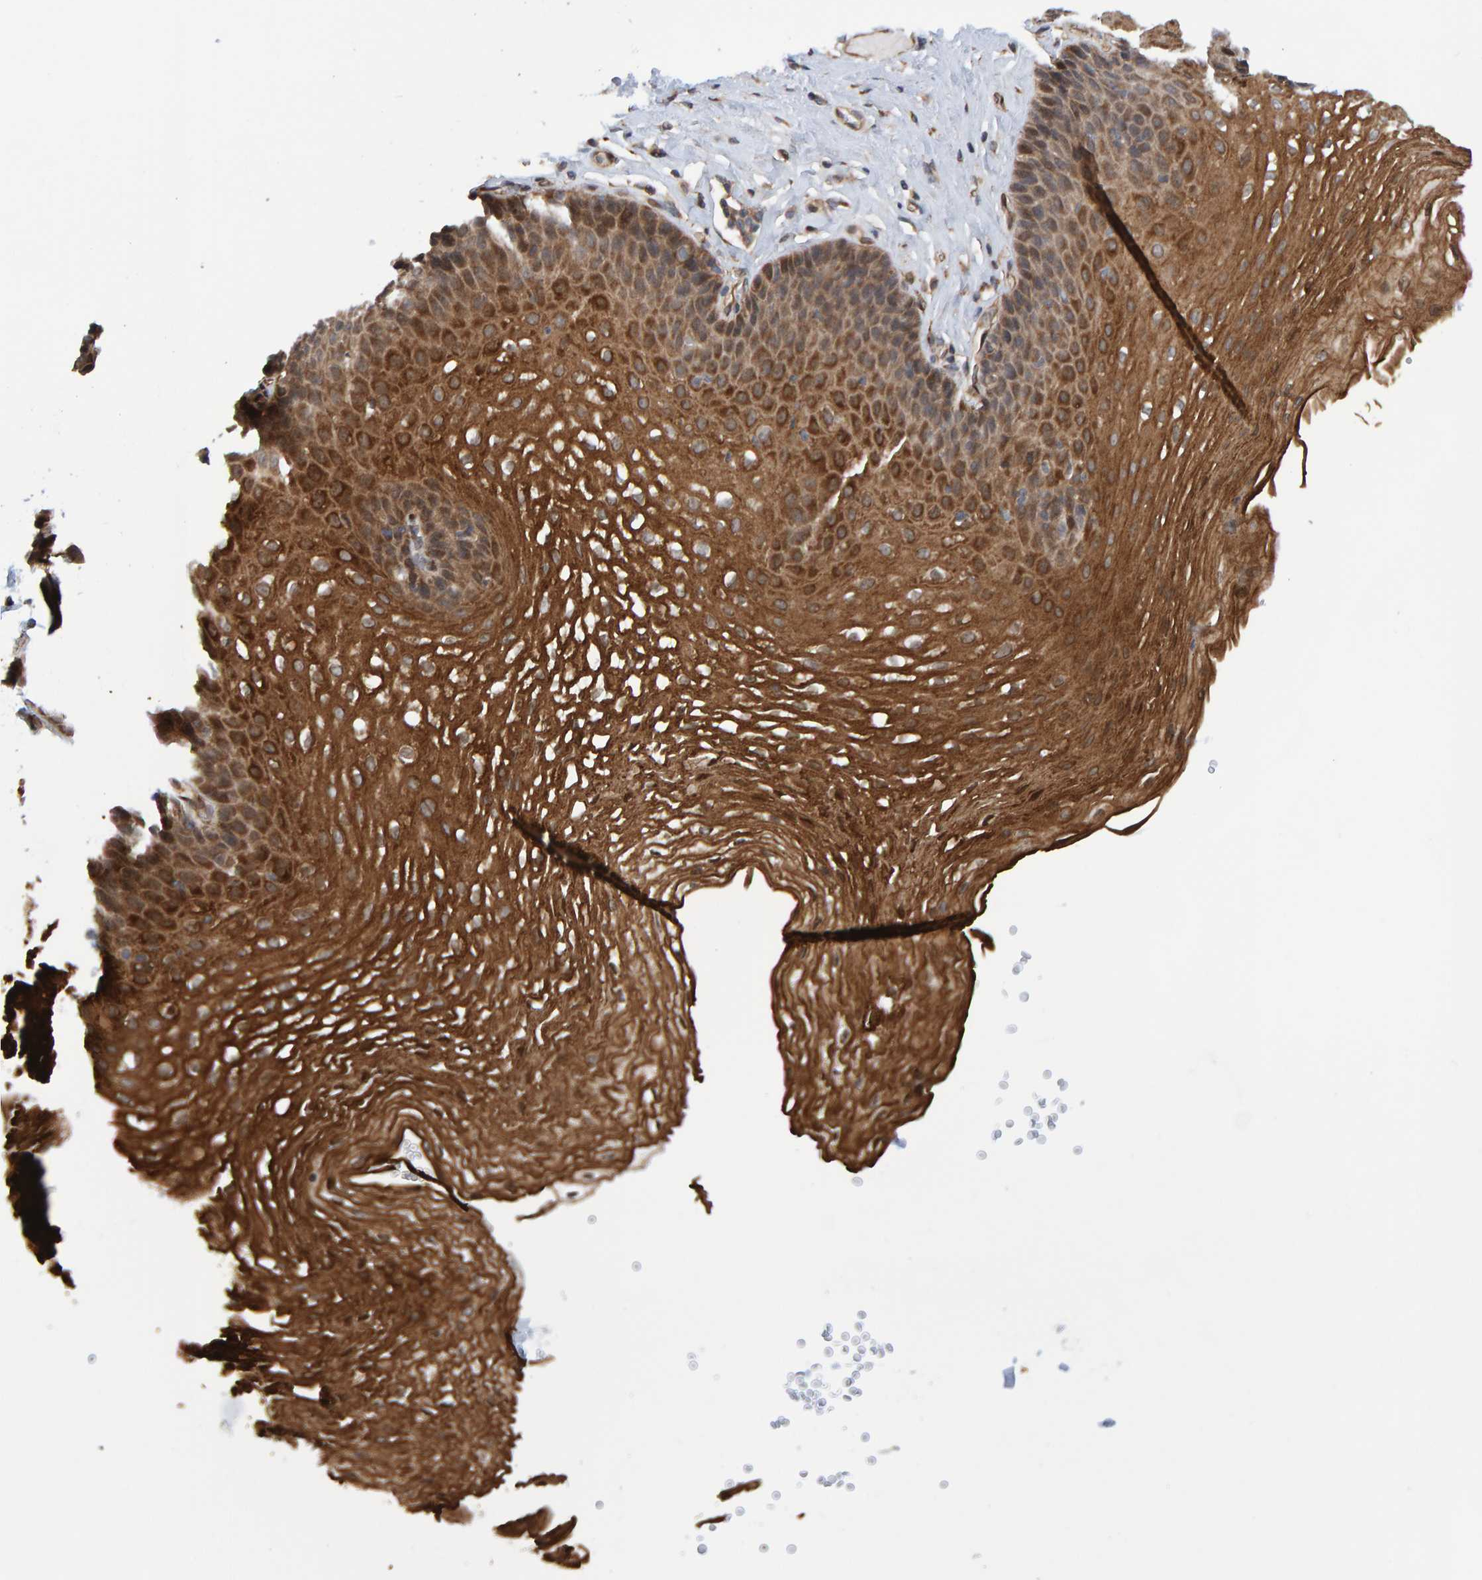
{"staining": {"intensity": "strong", "quantity": ">75%", "location": "cytoplasmic/membranous"}, "tissue": "esophagus", "cell_type": "Squamous epithelial cells", "image_type": "normal", "snomed": [{"axis": "morphology", "description": "Normal tissue, NOS"}, {"axis": "topography", "description": "Esophagus"}], "caption": "Brown immunohistochemical staining in normal human esophagus displays strong cytoplasmic/membranous staining in about >75% of squamous epithelial cells. The staining was performed using DAB (3,3'-diaminobenzidine) to visualize the protein expression in brown, while the nuclei were stained in blue with hematoxylin (Magnification: 20x).", "gene": "SCRN2", "patient": {"sex": "female", "age": 66}}